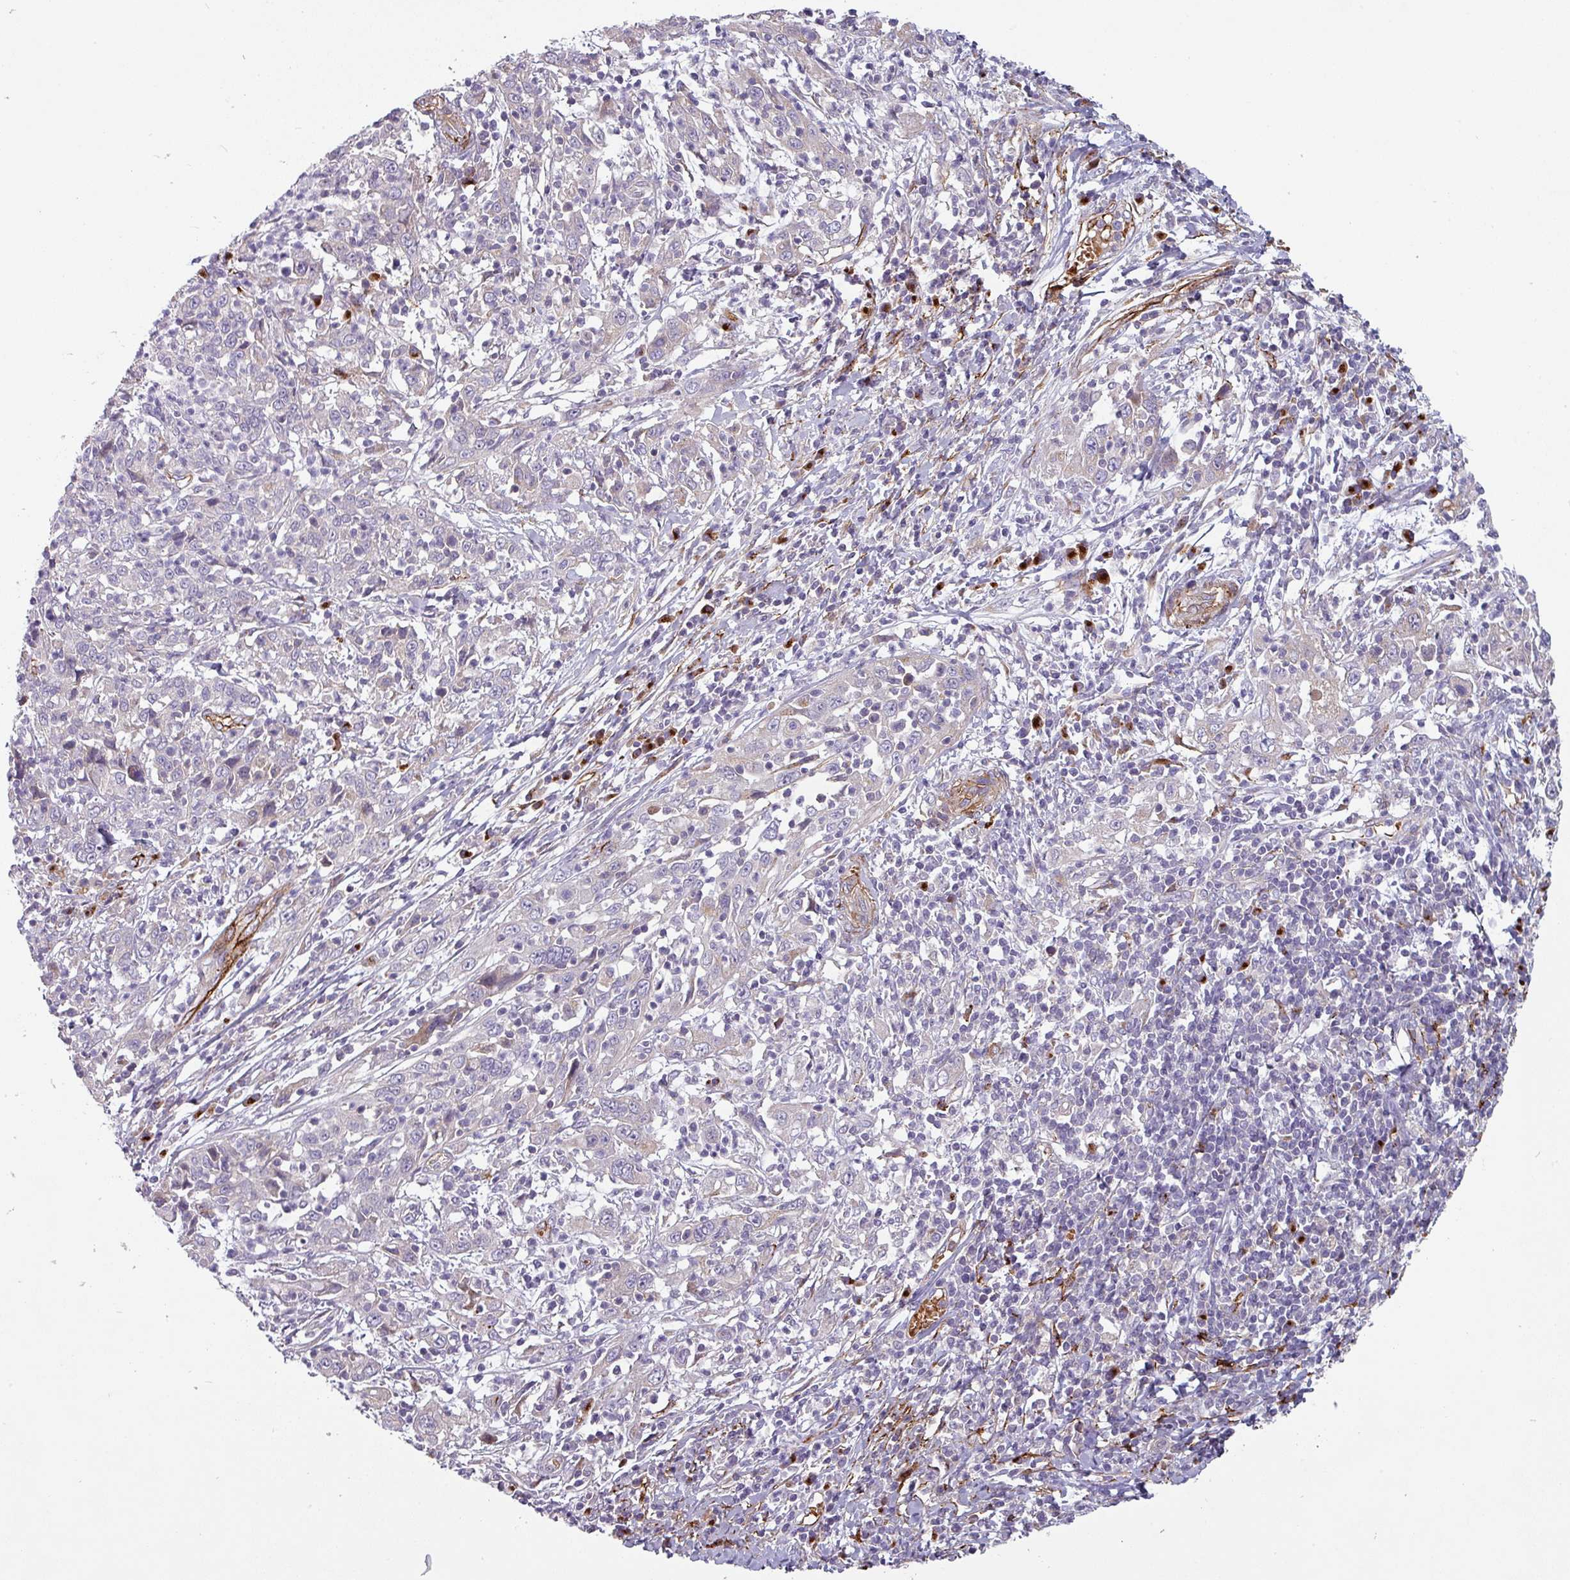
{"staining": {"intensity": "negative", "quantity": "none", "location": "none"}, "tissue": "cervical cancer", "cell_type": "Tumor cells", "image_type": "cancer", "snomed": [{"axis": "morphology", "description": "Squamous cell carcinoma, NOS"}, {"axis": "topography", "description": "Cervix"}], "caption": "Immunohistochemical staining of cervical squamous cell carcinoma demonstrates no significant expression in tumor cells.", "gene": "PRODH2", "patient": {"sex": "female", "age": 46}}